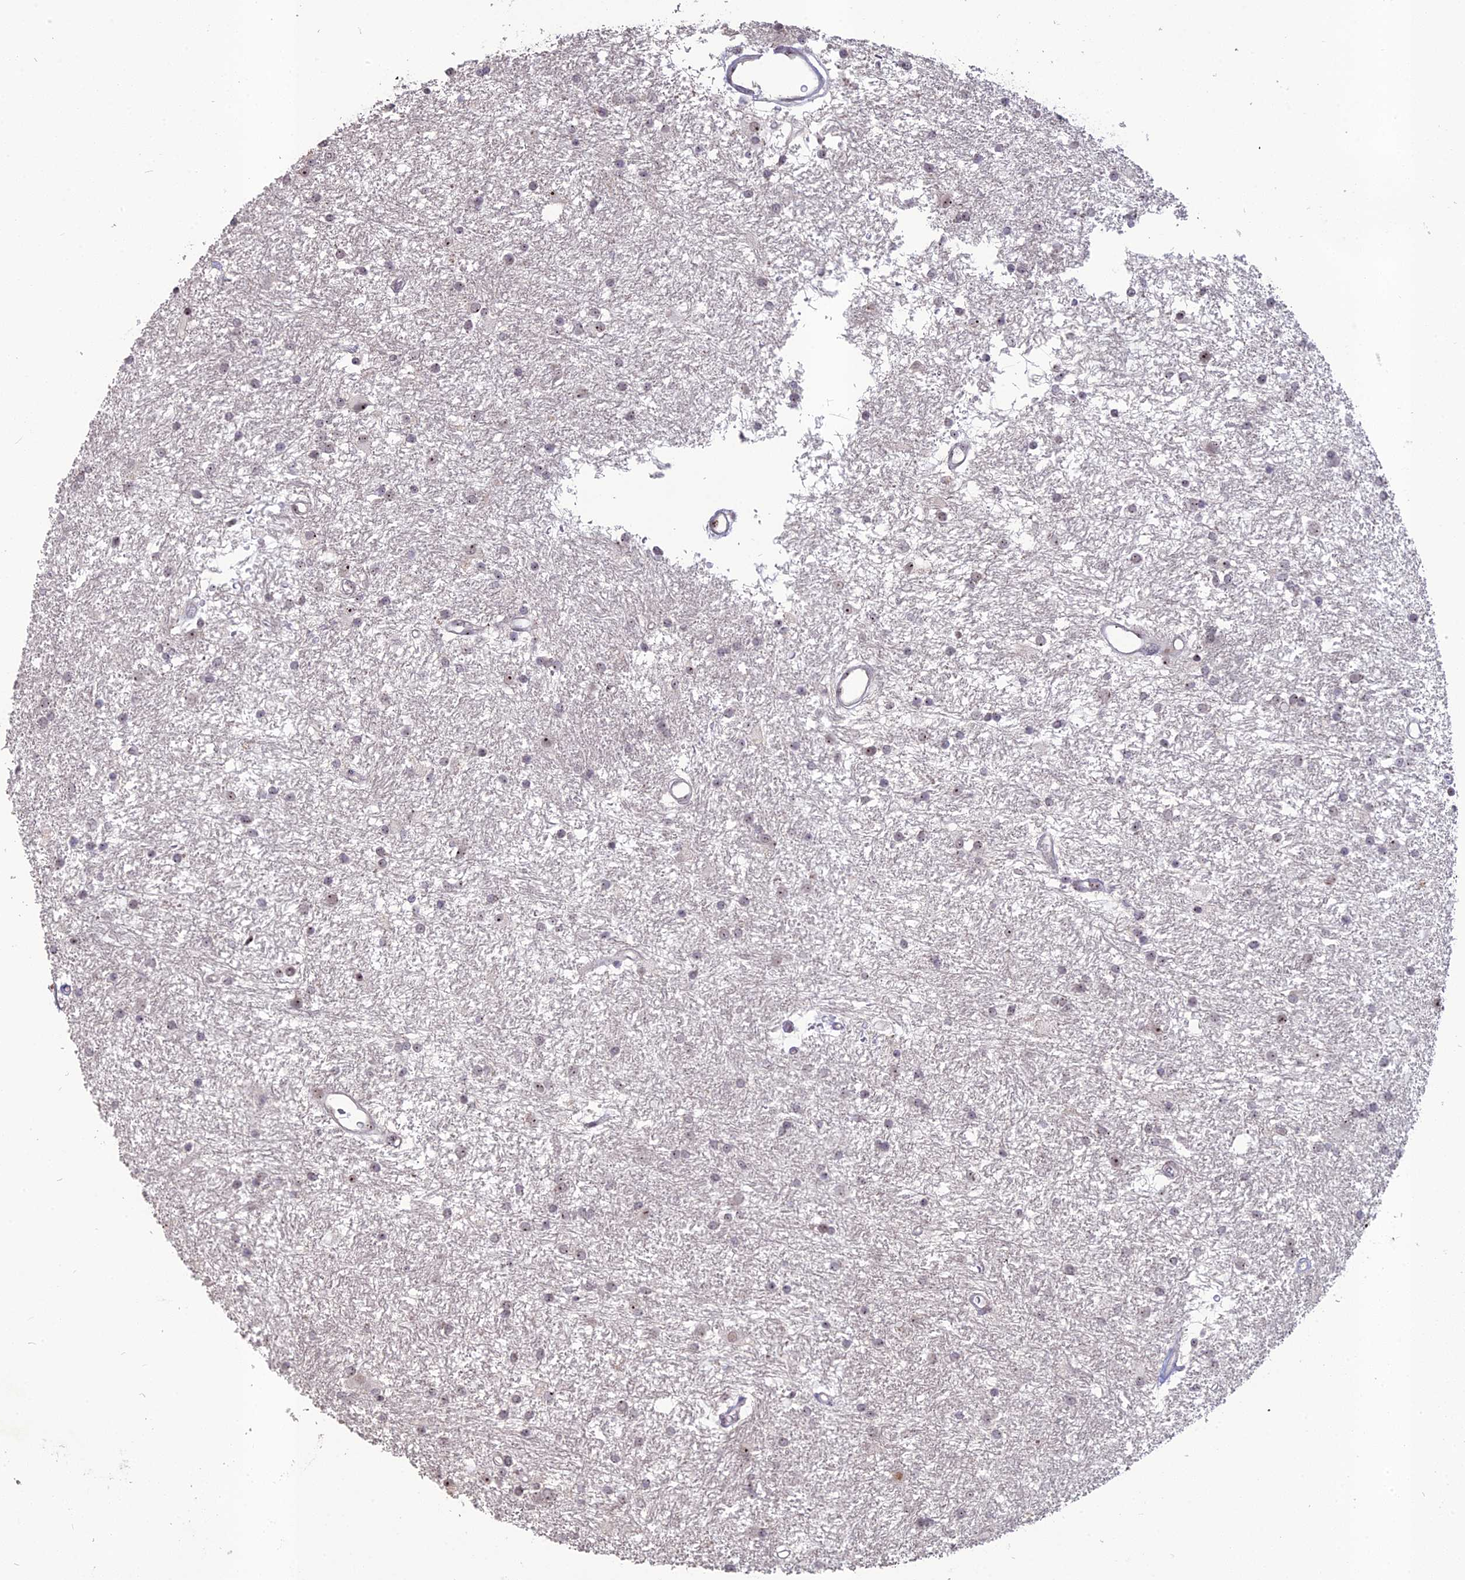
{"staining": {"intensity": "moderate", "quantity": "<25%", "location": "nuclear"}, "tissue": "glioma", "cell_type": "Tumor cells", "image_type": "cancer", "snomed": [{"axis": "morphology", "description": "Glioma, malignant, High grade"}, {"axis": "topography", "description": "Brain"}], "caption": "Moderate nuclear protein positivity is present in approximately <25% of tumor cells in malignant high-grade glioma.", "gene": "FAM131A", "patient": {"sex": "male", "age": 77}}